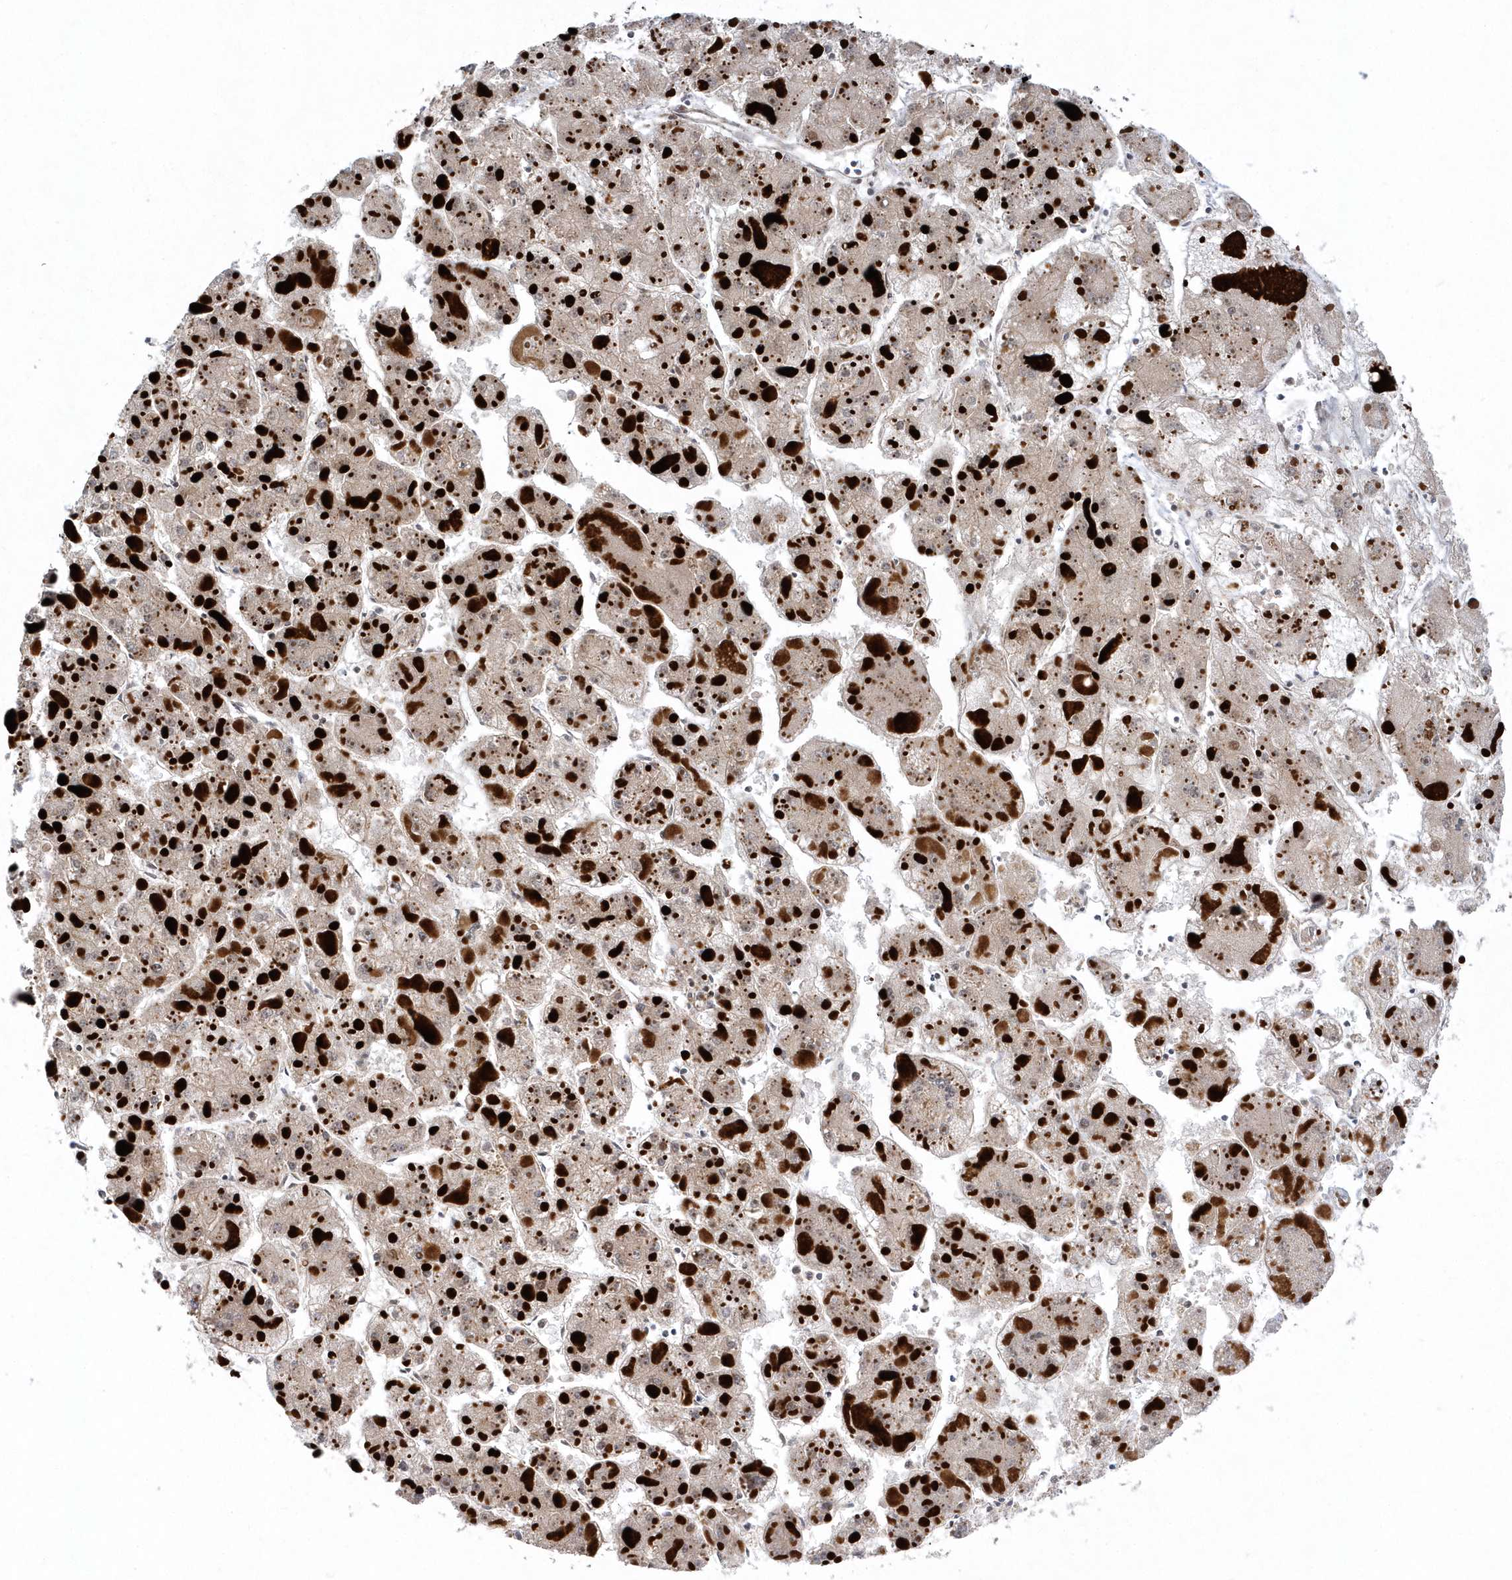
{"staining": {"intensity": "weak", "quantity": ">75%", "location": "cytoplasmic/membranous"}, "tissue": "liver cancer", "cell_type": "Tumor cells", "image_type": "cancer", "snomed": [{"axis": "morphology", "description": "Carcinoma, Hepatocellular, NOS"}, {"axis": "topography", "description": "Liver"}], "caption": "Liver cancer (hepatocellular carcinoma) tissue displays weak cytoplasmic/membranous expression in approximately >75% of tumor cells", "gene": "MXI1", "patient": {"sex": "female", "age": 73}}